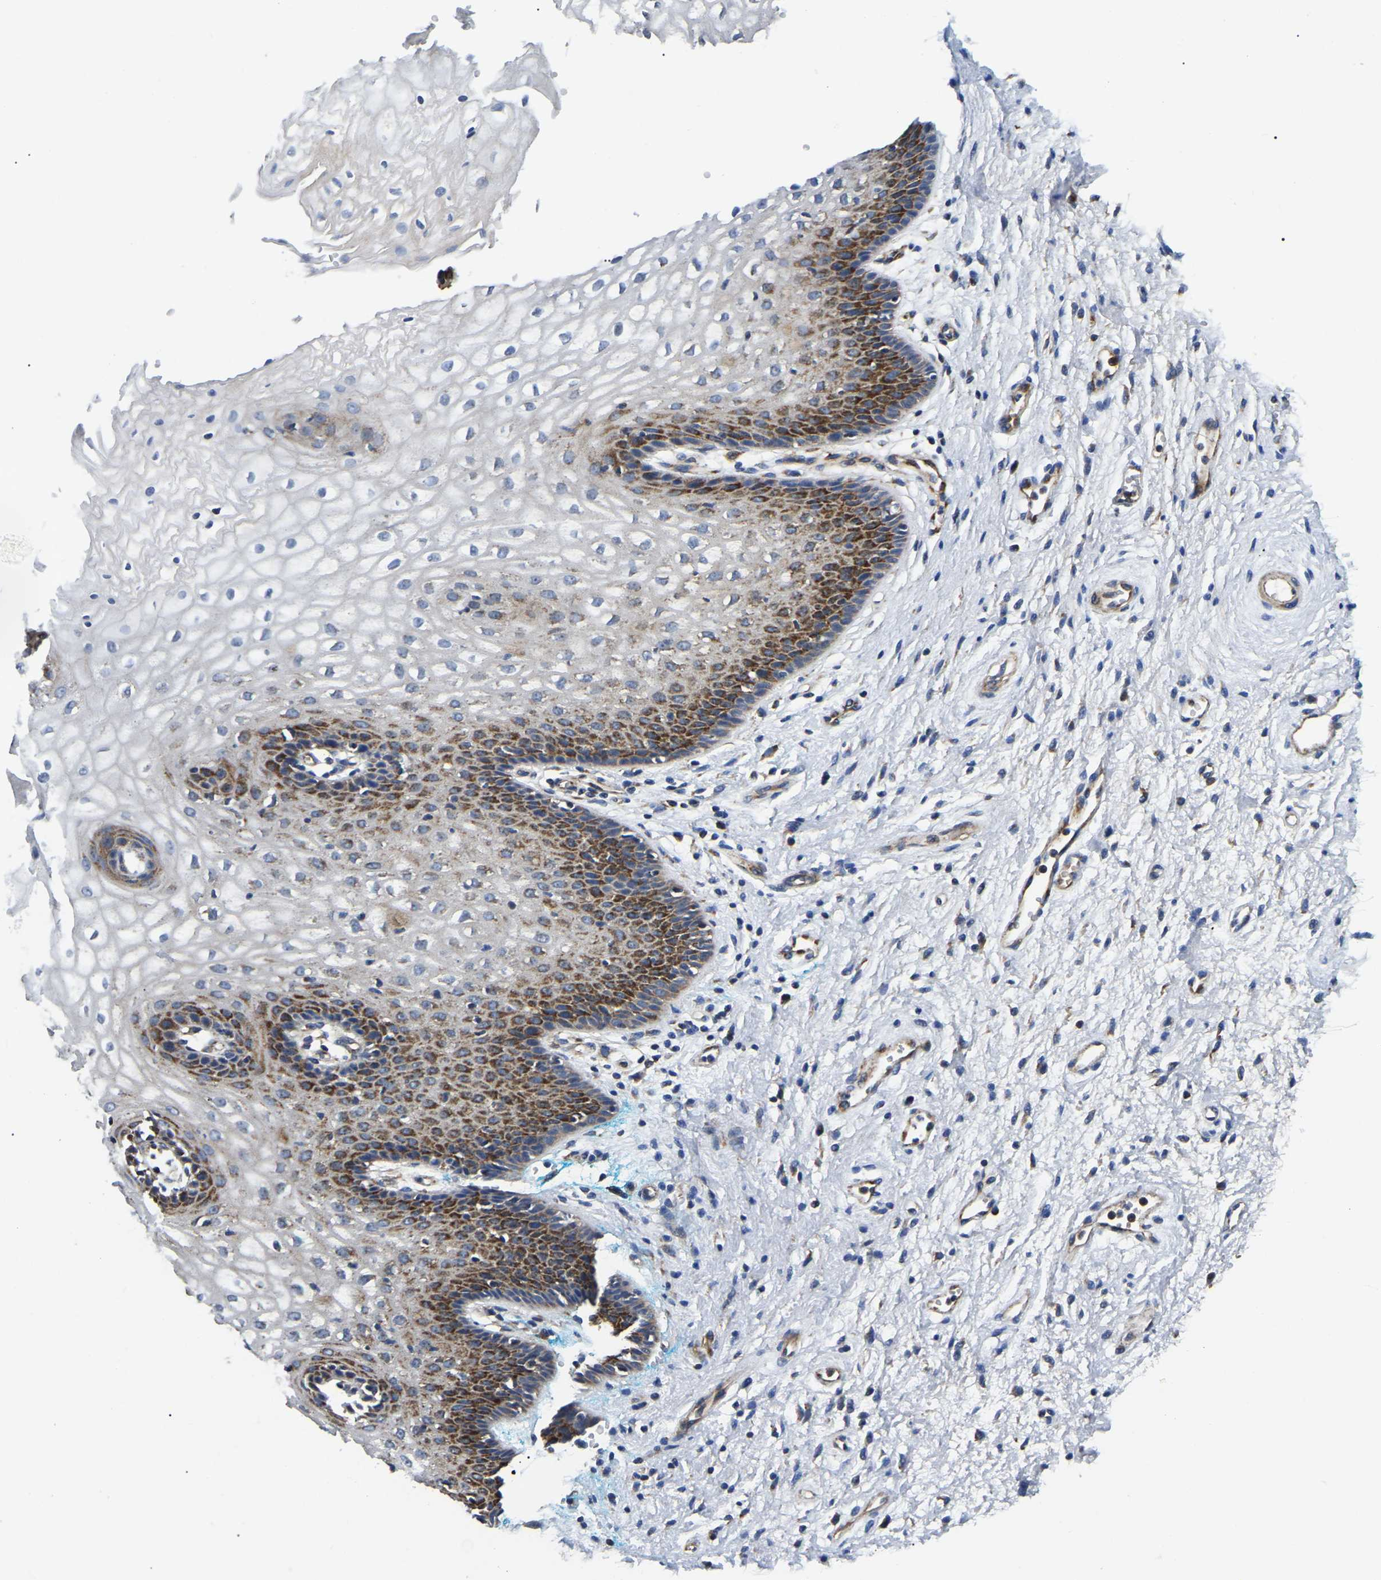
{"staining": {"intensity": "moderate", "quantity": "25%-75%", "location": "cytoplasmic/membranous"}, "tissue": "vagina", "cell_type": "Squamous epithelial cells", "image_type": "normal", "snomed": [{"axis": "morphology", "description": "Normal tissue, NOS"}, {"axis": "topography", "description": "Vagina"}], "caption": "Vagina stained with immunohistochemistry (IHC) reveals moderate cytoplasmic/membranous positivity in about 25%-75% of squamous epithelial cells. (DAB (3,3'-diaminobenzidine) IHC, brown staining for protein, blue staining for nuclei).", "gene": "PPM1E", "patient": {"sex": "female", "age": 34}}